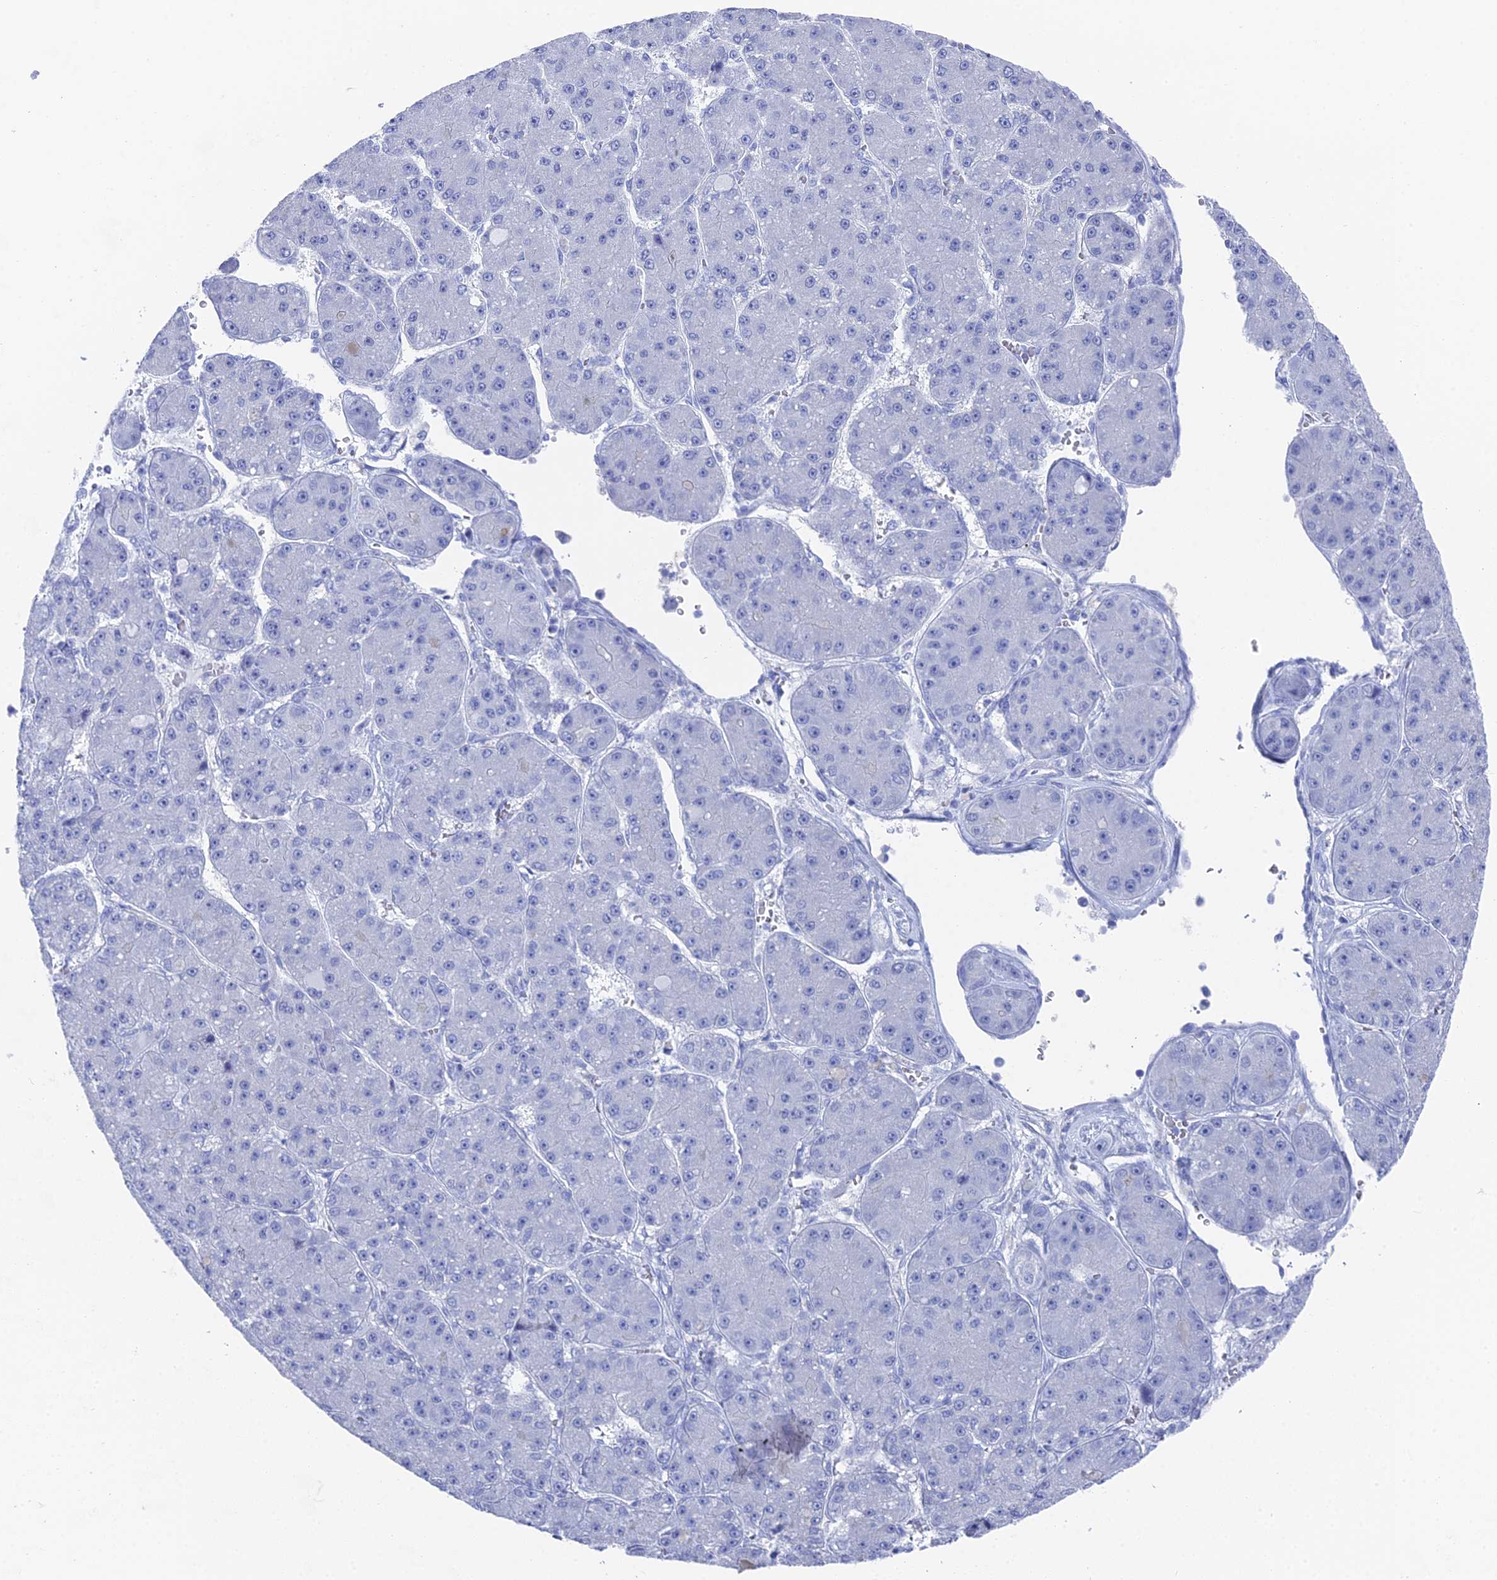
{"staining": {"intensity": "negative", "quantity": "none", "location": "none"}, "tissue": "liver cancer", "cell_type": "Tumor cells", "image_type": "cancer", "snomed": [{"axis": "morphology", "description": "Carcinoma, Hepatocellular, NOS"}, {"axis": "topography", "description": "Liver"}], "caption": "IHC of hepatocellular carcinoma (liver) exhibits no positivity in tumor cells.", "gene": "ENPP3", "patient": {"sex": "male", "age": 67}}